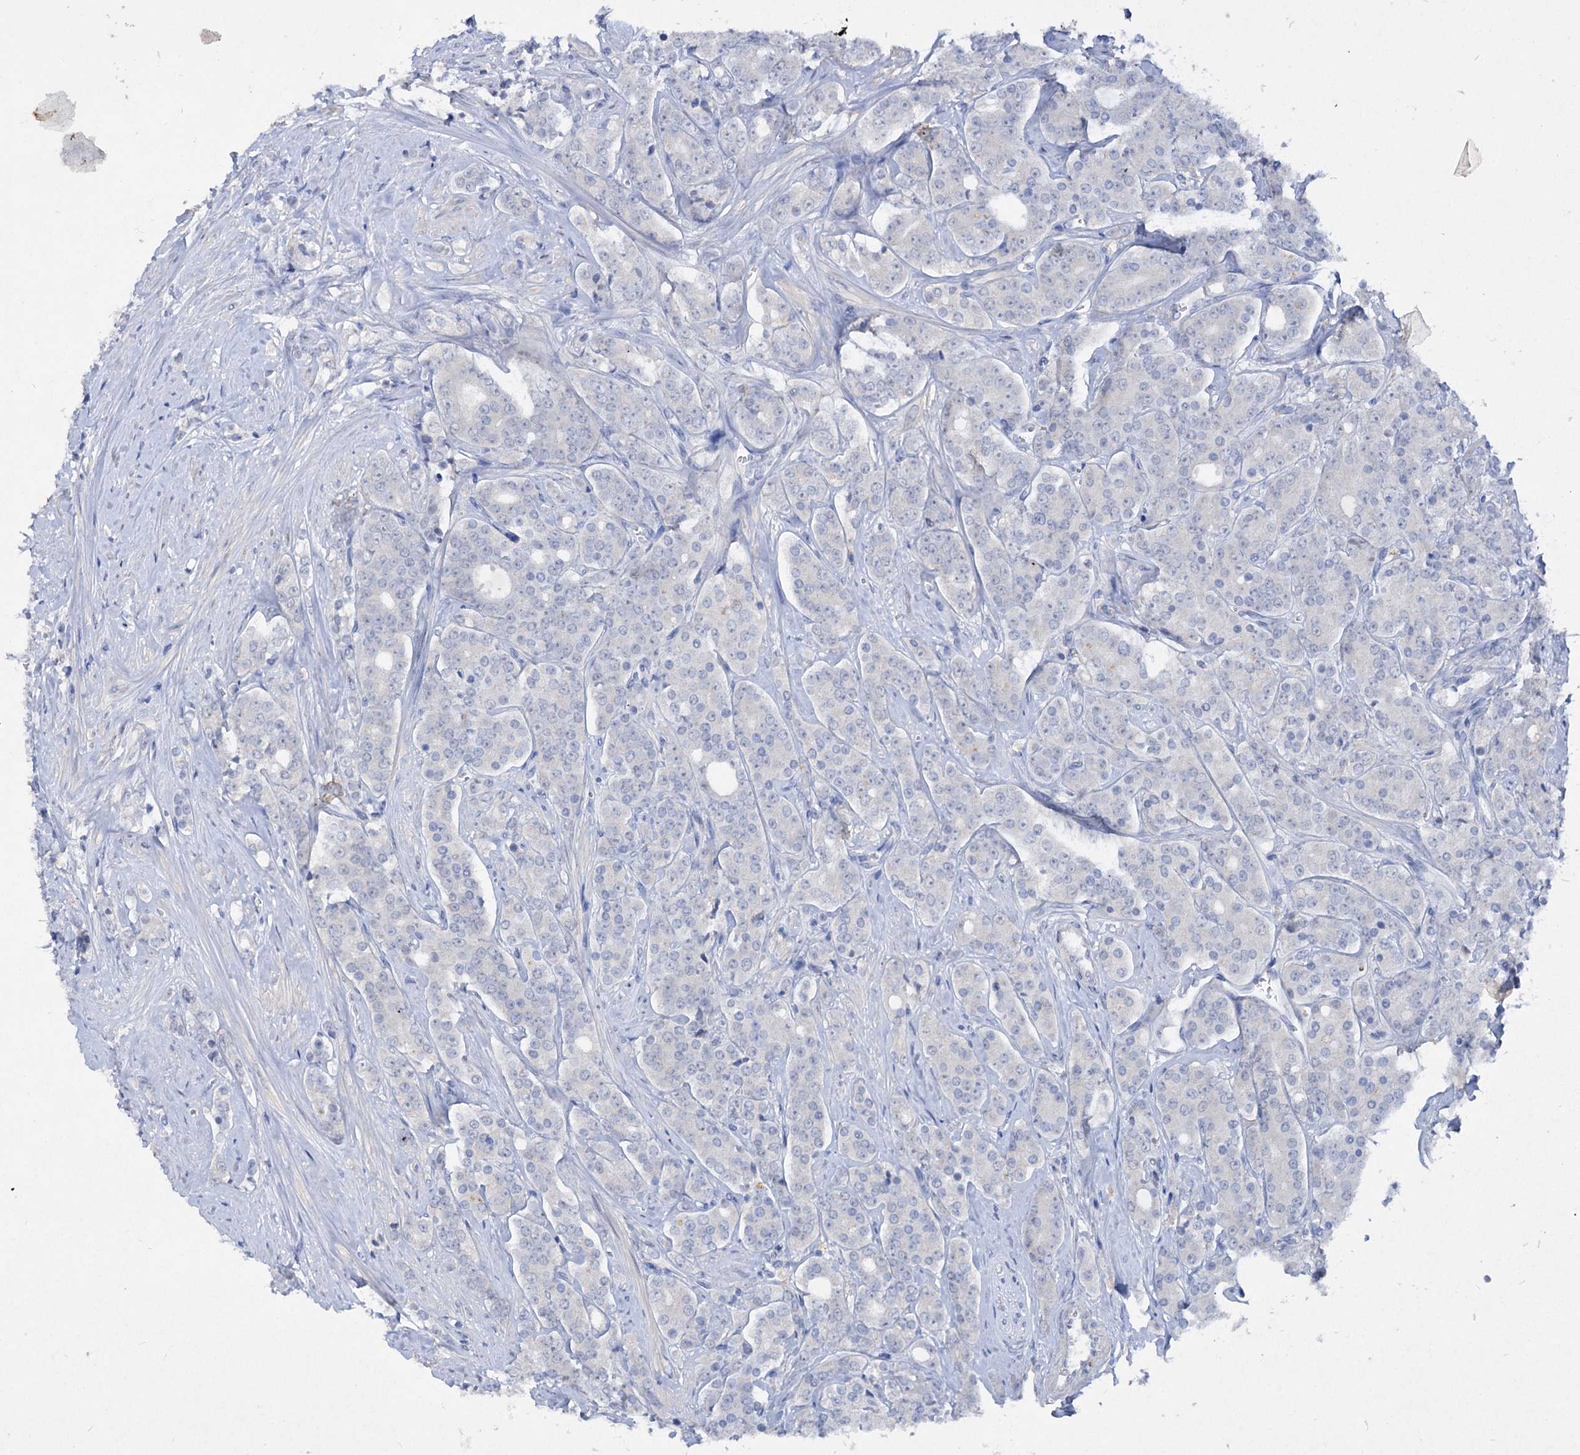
{"staining": {"intensity": "negative", "quantity": "none", "location": "none"}, "tissue": "prostate cancer", "cell_type": "Tumor cells", "image_type": "cancer", "snomed": [{"axis": "morphology", "description": "Adenocarcinoma, High grade"}, {"axis": "topography", "description": "Prostate"}], "caption": "Image shows no significant protein staining in tumor cells of adenocarcinoma (high-grade) (prostate).", "gene": "ATP4A", "patient": {"sex": "male", "age": 62}}